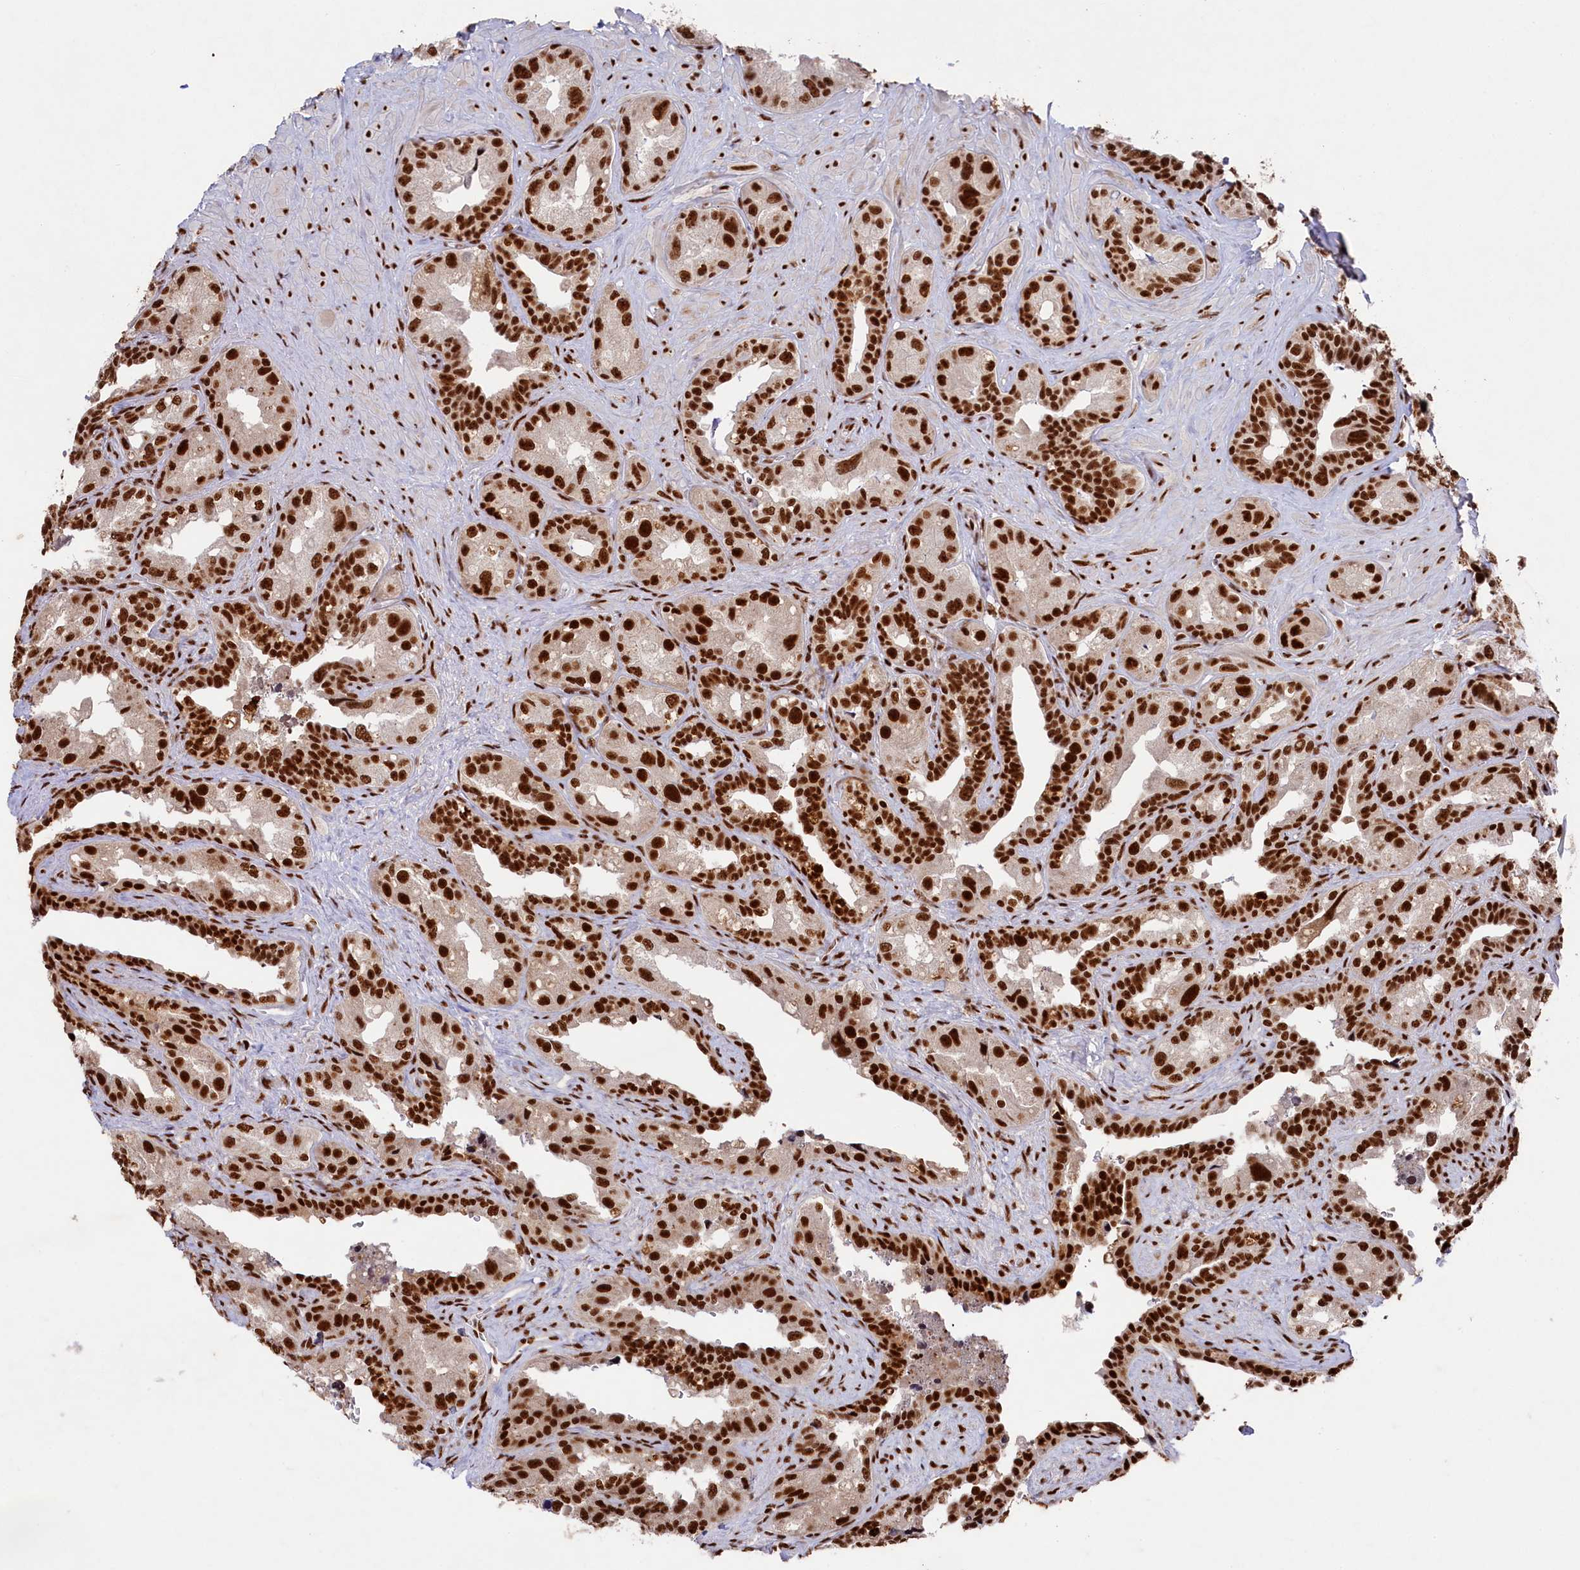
{"staining": {"intensity": "strong", "quantity": ">75%", "location": "nuclear"}, "tissue": "seminal vesicle", "cell_type": "Glandular cells", "image_type": "normal", "snomed": [{"axis": "morphology", "description": "Normal tissue, NOS"}, {"axis": "topography", "description": "Seminal veicle"}, {"axis": "topography", "description": "Peripheral nerve tissue"}], "caption": "Glandular cells exhibit strong nuclear positivity in approximately >75% of cells in normal seminal vesicle. The staining was performed using DAB (3,3'-diaminobenzidine) to visualize the protein expression in brown, while the nuclei were stained in blue with hematoxylin (Magnification: 20x).", "gene": "PRPF31", "patient": {"sex": "male", "age": 67}}